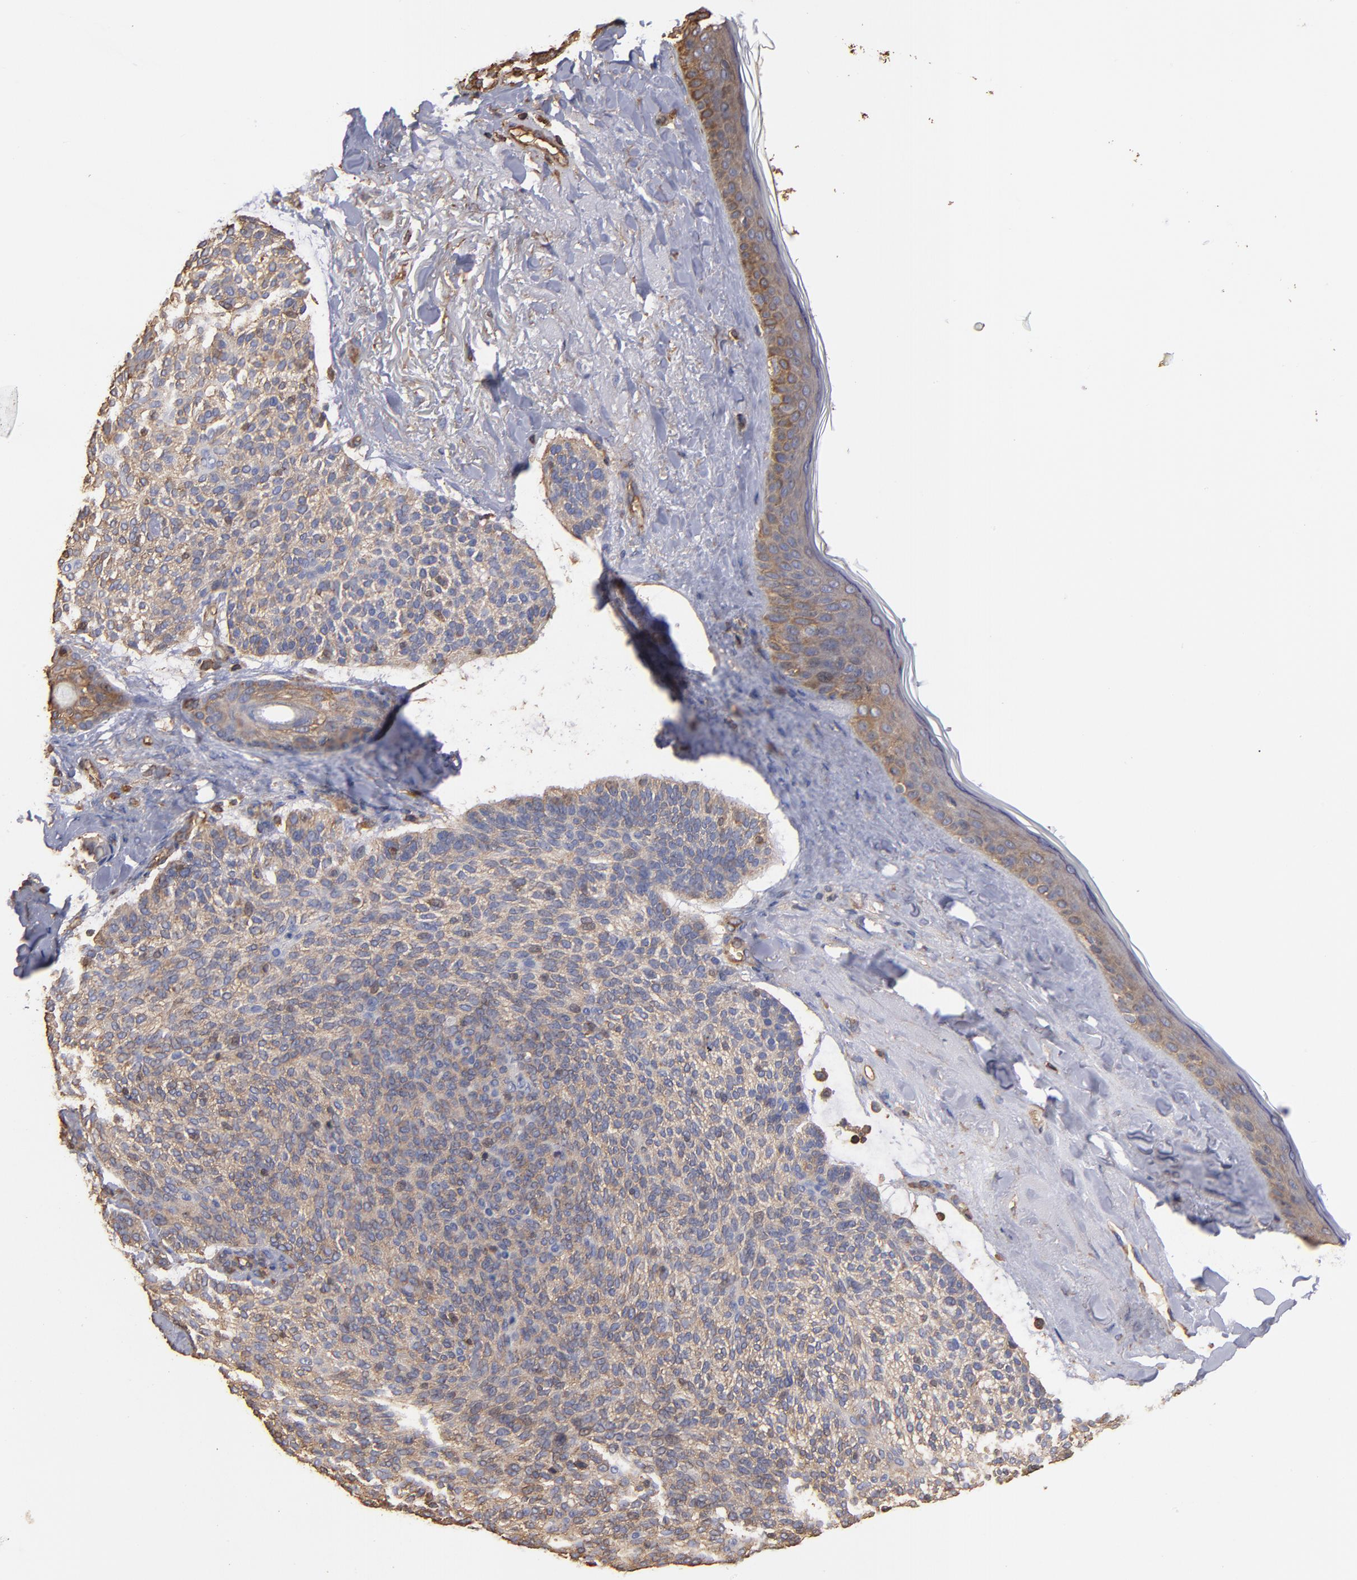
{"staining": {"intensity": "weak", "quantity": ">75%", "location": "cytoplasmic/membranous"}, "tissue": "skin cancer", "cell_type": "Tumor cells", "image_type": "cancer", "snomed": [{"axis": "morphology", "description": "Normal tissue, NOS"}, {"axis": "morphology", "description": "Basal cell carcinoma"}, {"axis": "topography", "description": "Skin"}], "caption": "Approximately >75% of tumor cells in skin cancer (basal cell carcinoma) exhibit weak cytoplasmic/membranous protein expression as visualized by brown immunohistochemical staining.", "gene": "ACTN4", "patient": {"sex": "female", "age": 70}}